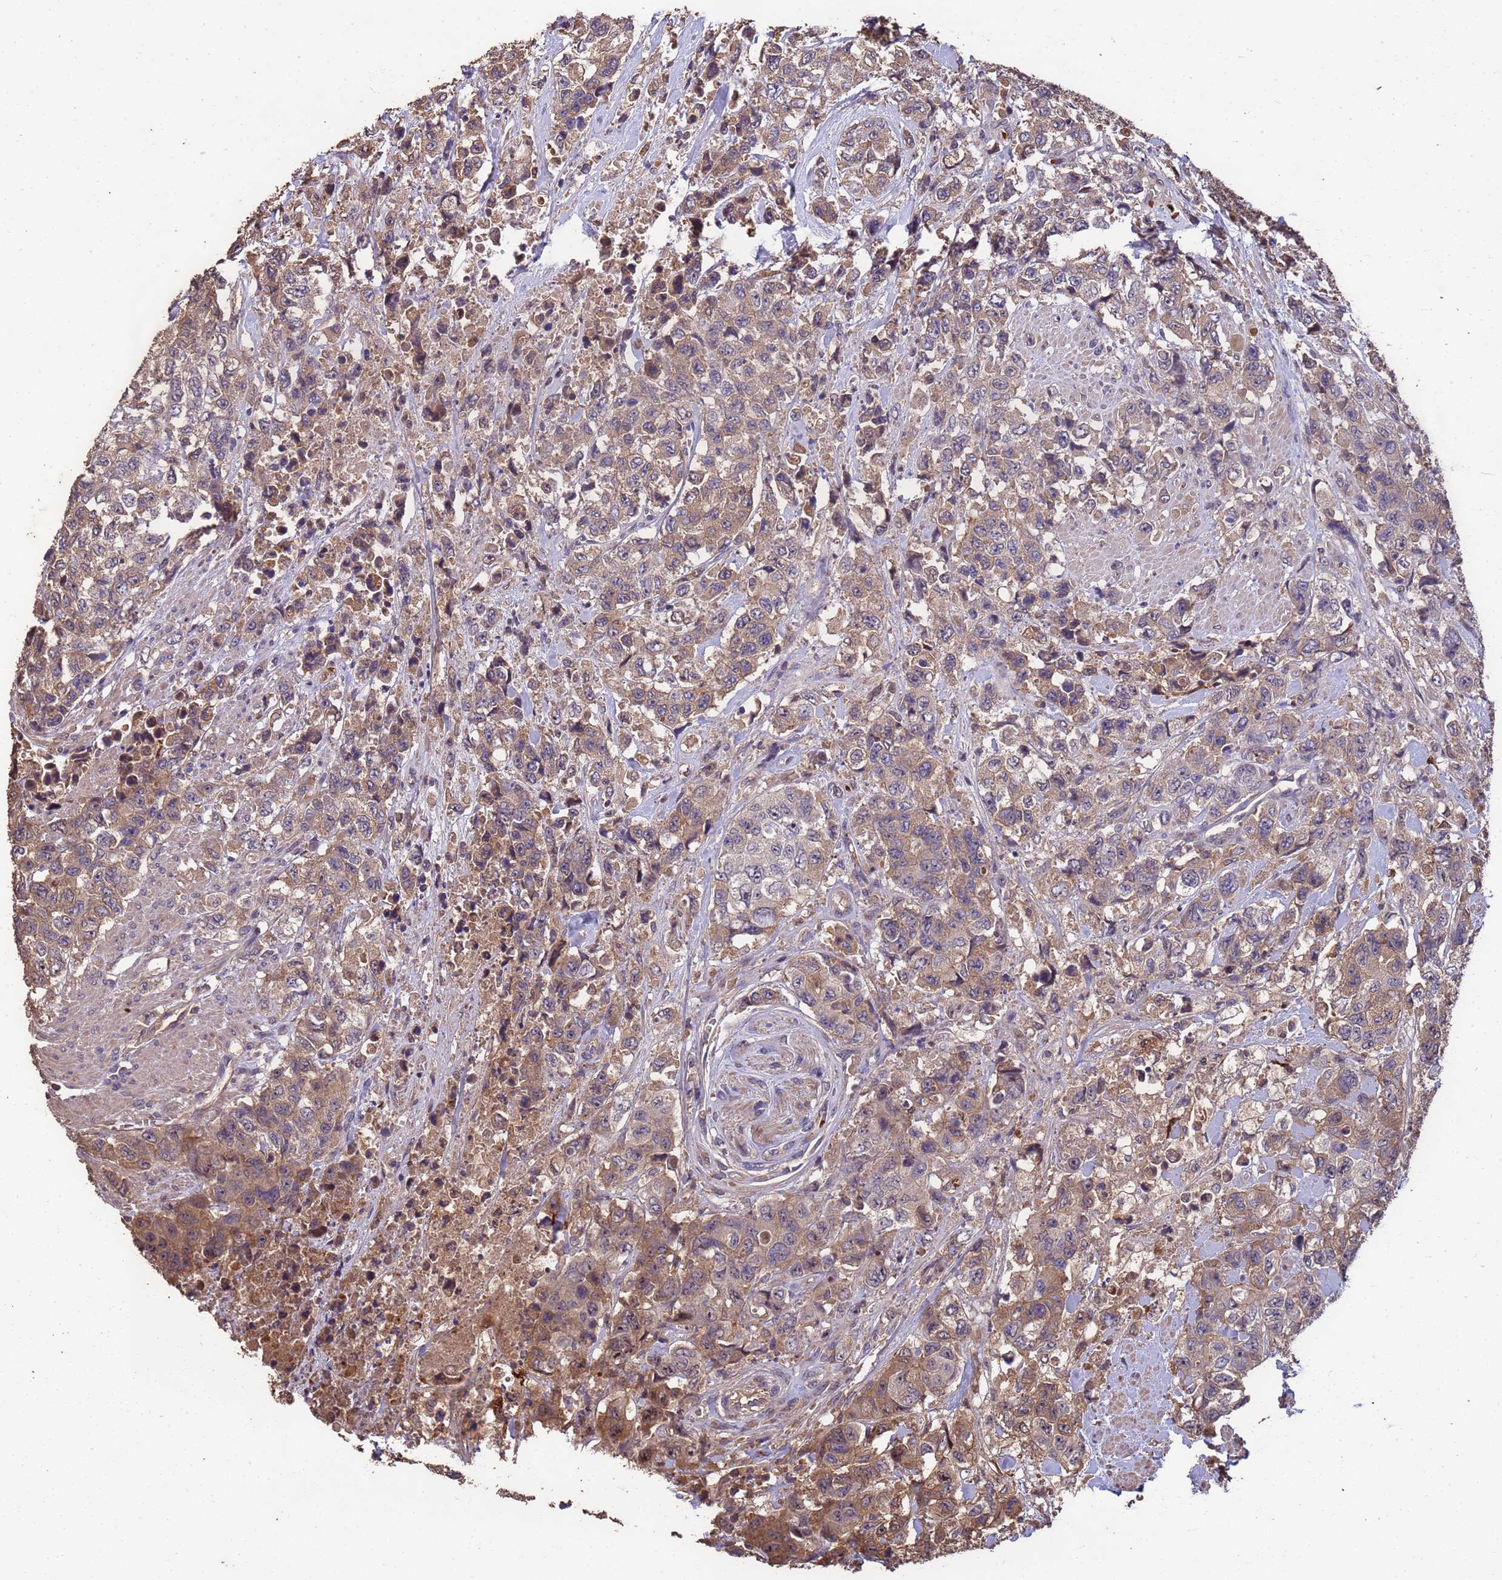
{"staining": {"intensity": "weak", "quantity": "25%-75%", "location": "cytoplasmic/membranous"}, "tissue": "urothelial cancer", "cell_type": "Tumor cells", "image_type": "cancer", "snomed": [{"axis": "morphology", "description": "Urothelial carcinoma, High grade"}, {"axis": "topography", "description": "Urinary bladder"}], "caption": "A histopathology image of urothelial carcinoma (high-grade) stained for a protein reveals weak cytoplasmic/membranous brown staining in tumor cells. Nuclei are stained in blue.", "gene": "CCDC184", "patient": {"sex": "female", "age": 78}}